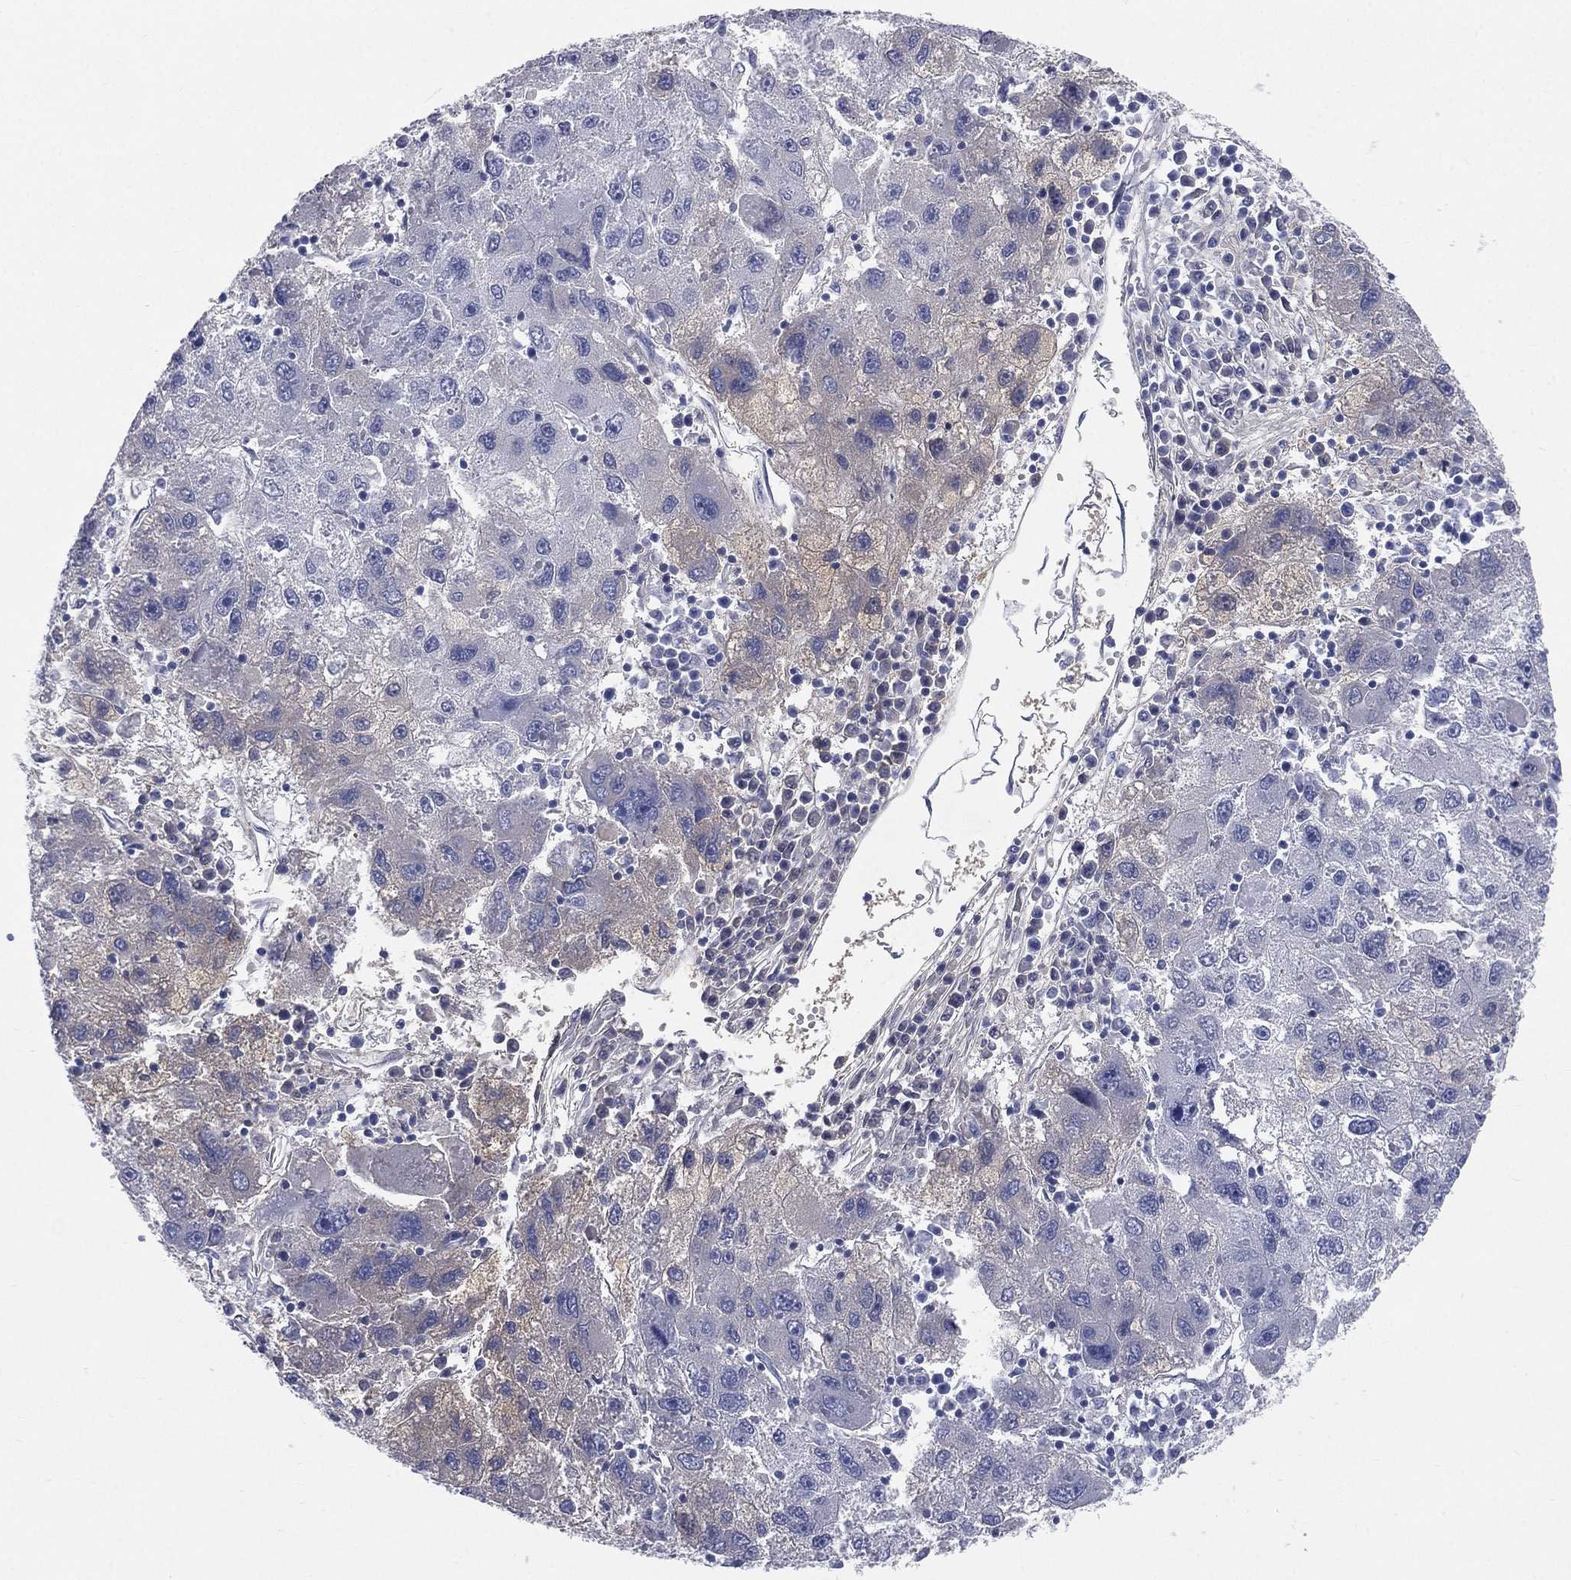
{"staining": {"intensity": "negative", "quantity": "none", "location": "none"}, "tissue": "liver cancer", "cell_type": "Tumor cells", "image_type": "cancer", "snomed": [{"axis": "morphology", "description": "Carcinoma, Hepatocellular, NOS"}, {"axis": "topography", "description": "Liver"}], "caption": "DAB (3,3'-diaminobenzidine) immunohistochemical staining of hepatocellular carcinoma (liver) shows no significant expression in tumor cells.", "gene": "HP", "patient": {"sex": "male", "age": 75}}